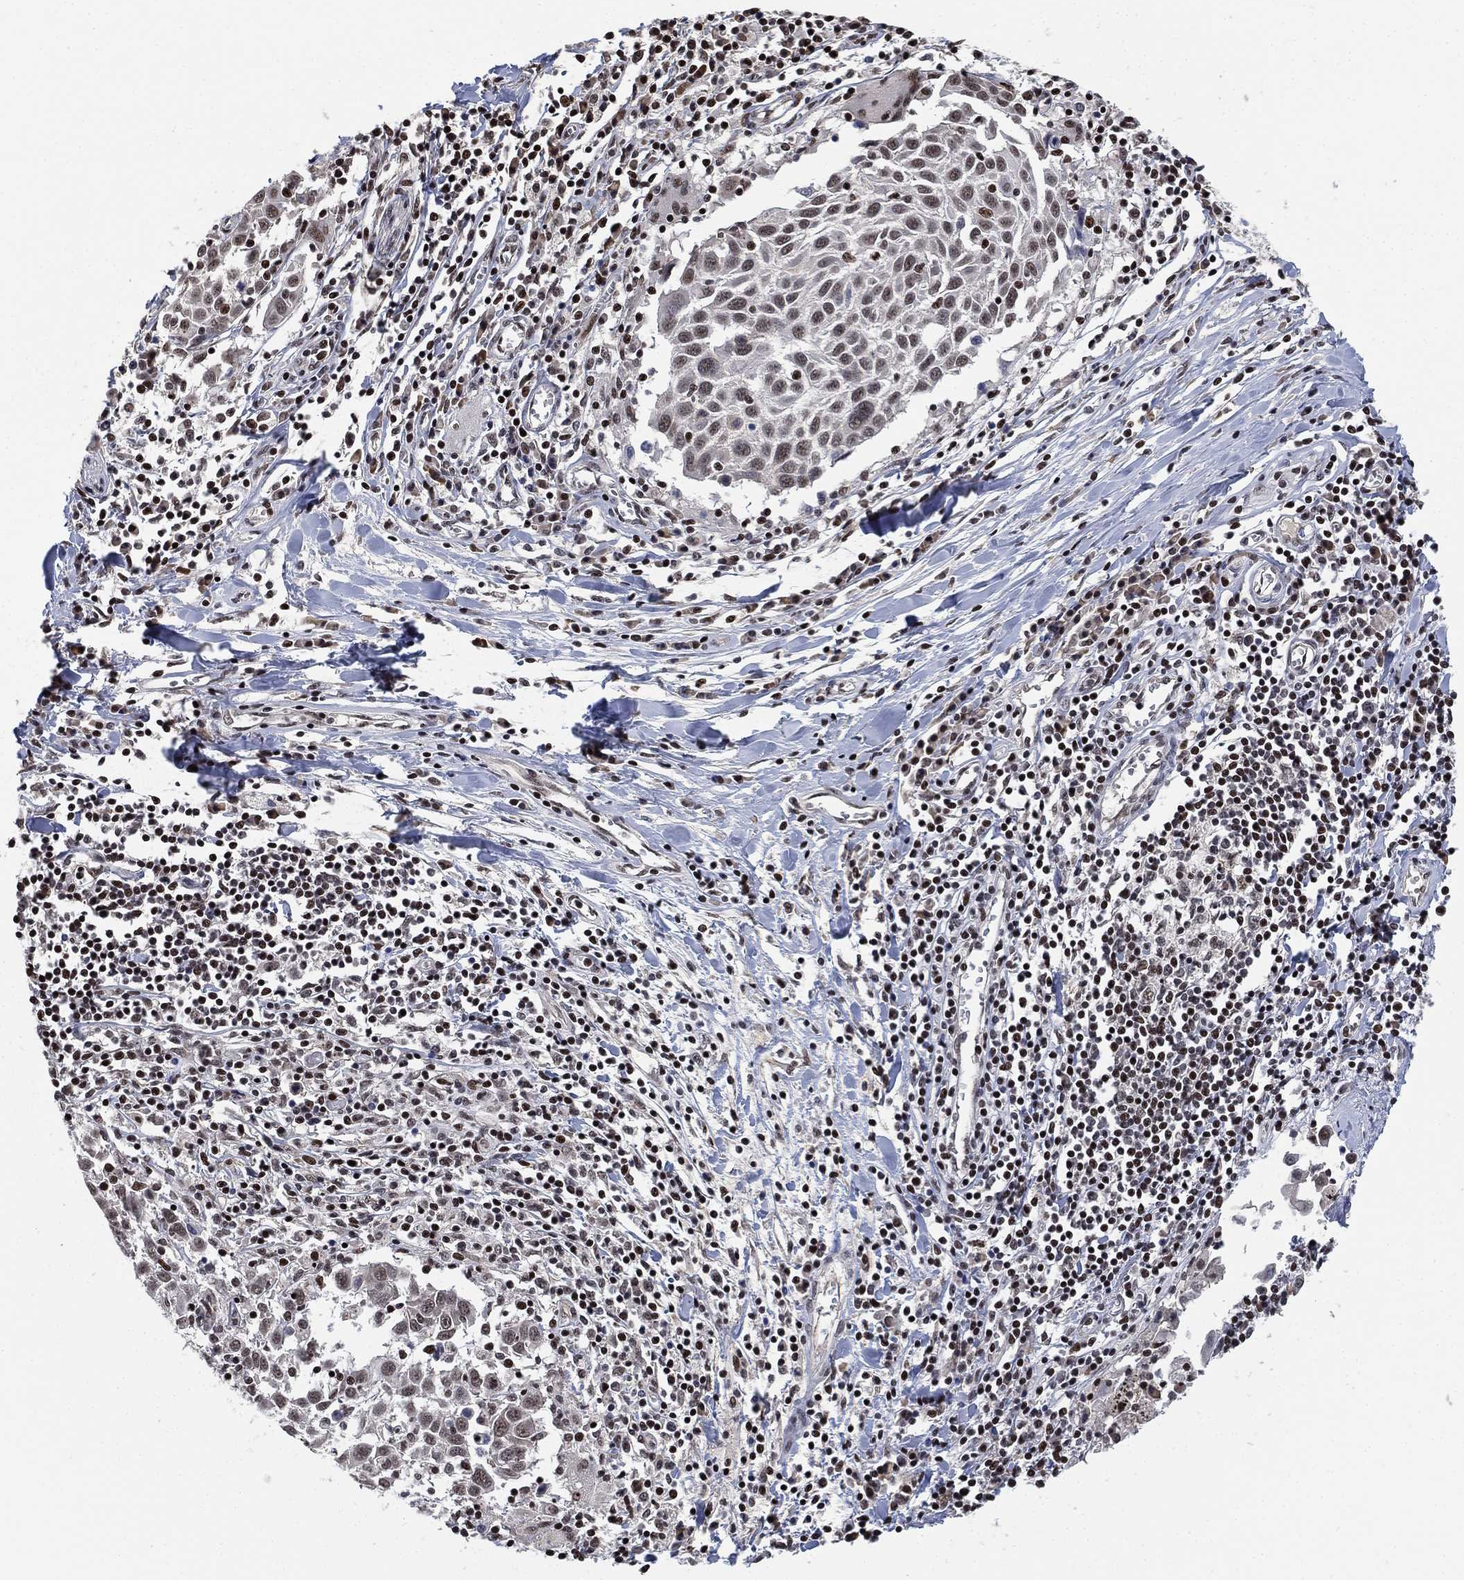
{"staining": {"intensity": "weak", "quantity": "25%-75%", "location": "nuclear"}, "tissue": "lung cancer", "cell_type": "Tumor cells", "image_type": "cancer", "snomed": [{"axis": "morphology", "description": "Squamous cell carcinoma, NOS"}, {"axis": "topography", "description": "Lung"}], "caption": "Protein staining shows weak nuclear positivity in about 25%-75% of tumor cells in lung squamous cell carcinoma.", "gene": "ZSCAN30", "patient": {"sex": "male", "age": 57}}